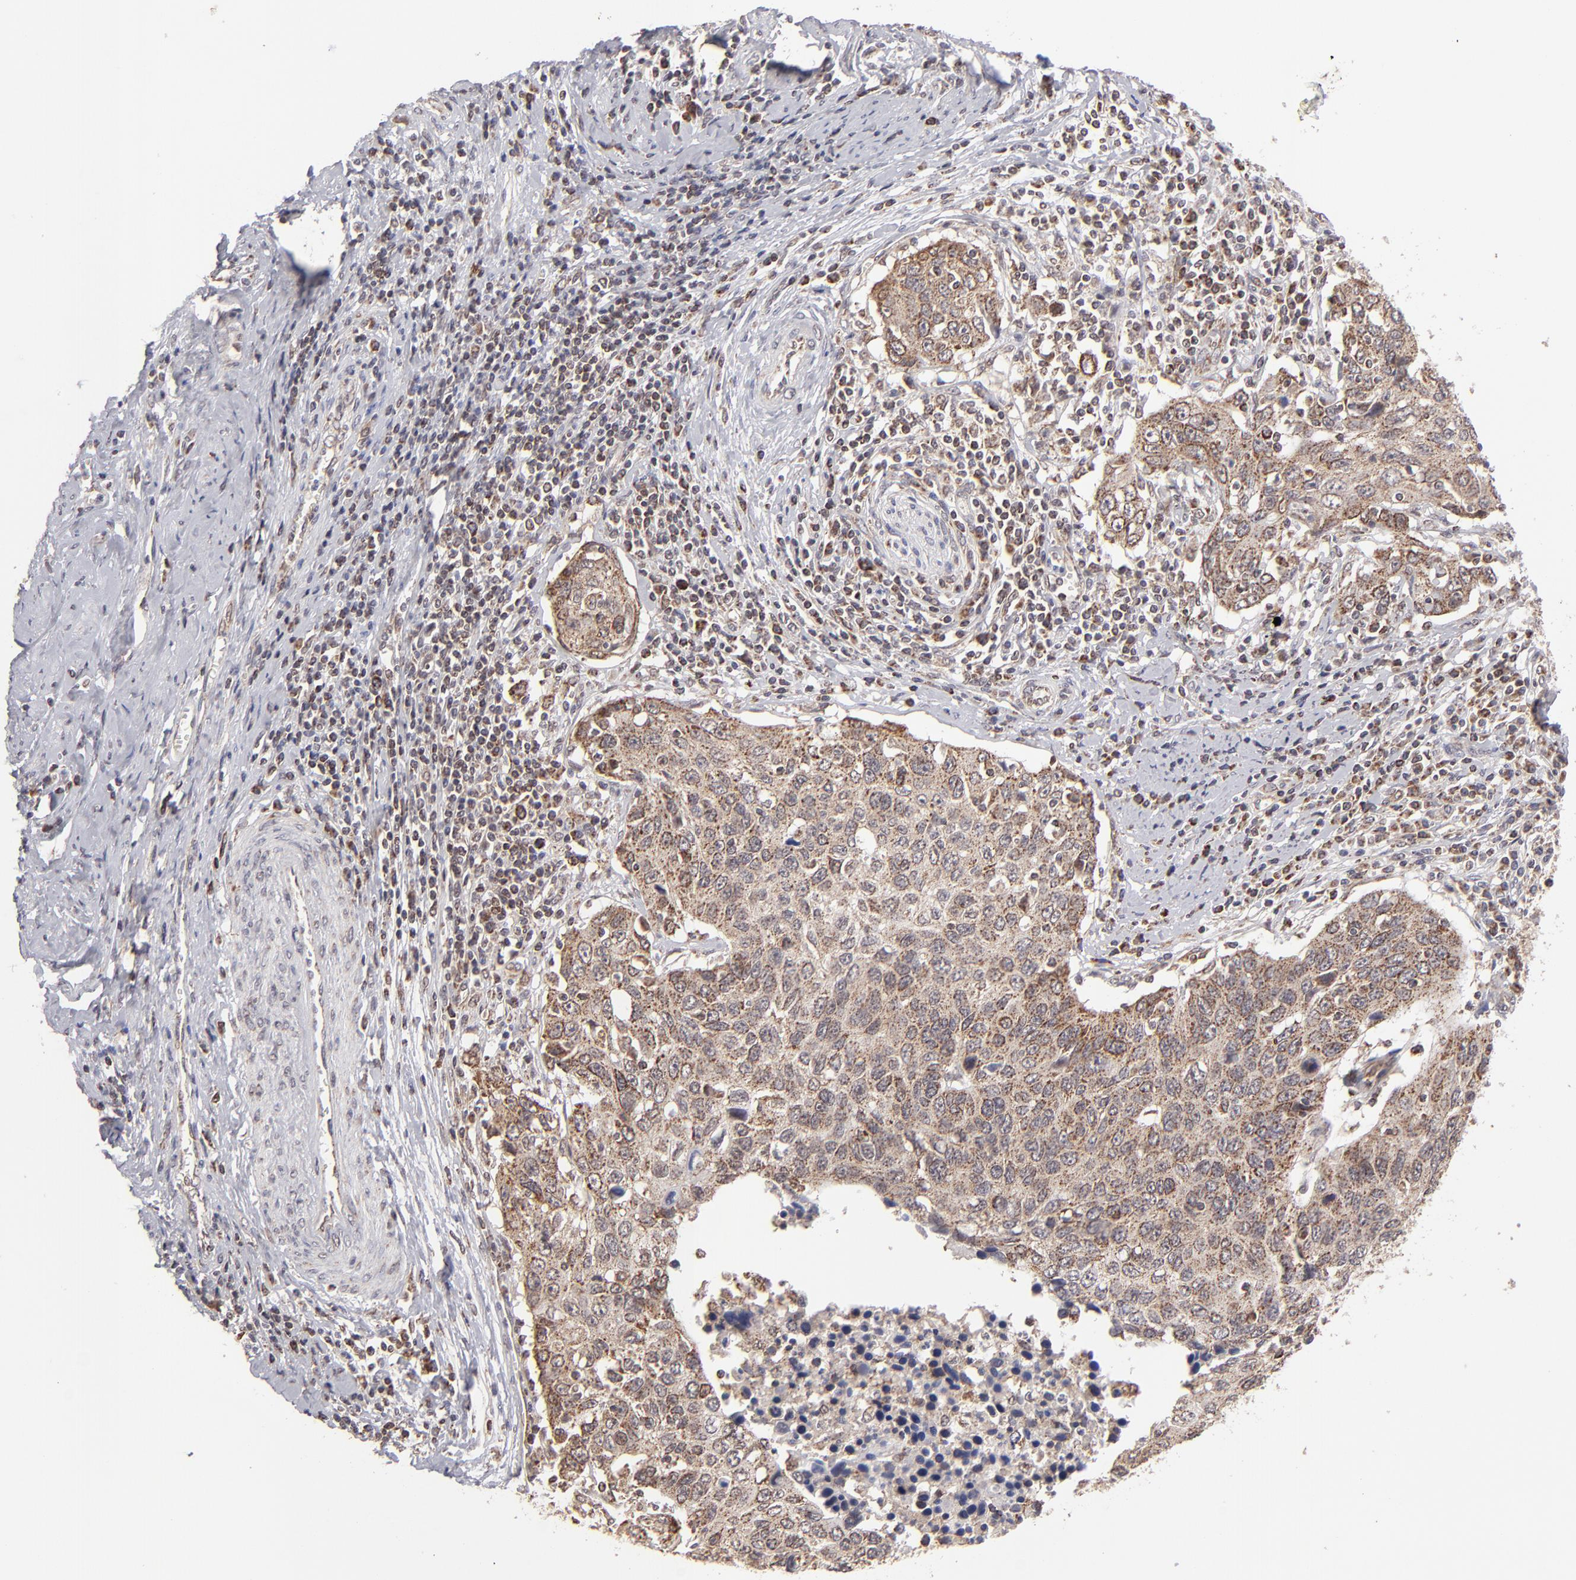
{"staining": {"intensity": "moderate", "quantity": ">75%", "location": "cytoplasmic/membranous"}, "tissue": "cervical cancer", "cell_type": "Tumor cells", "image_type": "cancer", "snomed": [{"axis": "morphology", "description": "Squamous cell carcinoma, NOS"}, {"axis": "topography", "description": "Cervix"}], "caption": "A micrograph showing moderate cytoplasmic/membranous positivity in approximately >75% of tumor cells in cervical squamous cell carcinoma, as visualized by brown immunohistochemical staining.", "gene": "SLC15A1", "patient": {"sex": "female", "age": 53}}